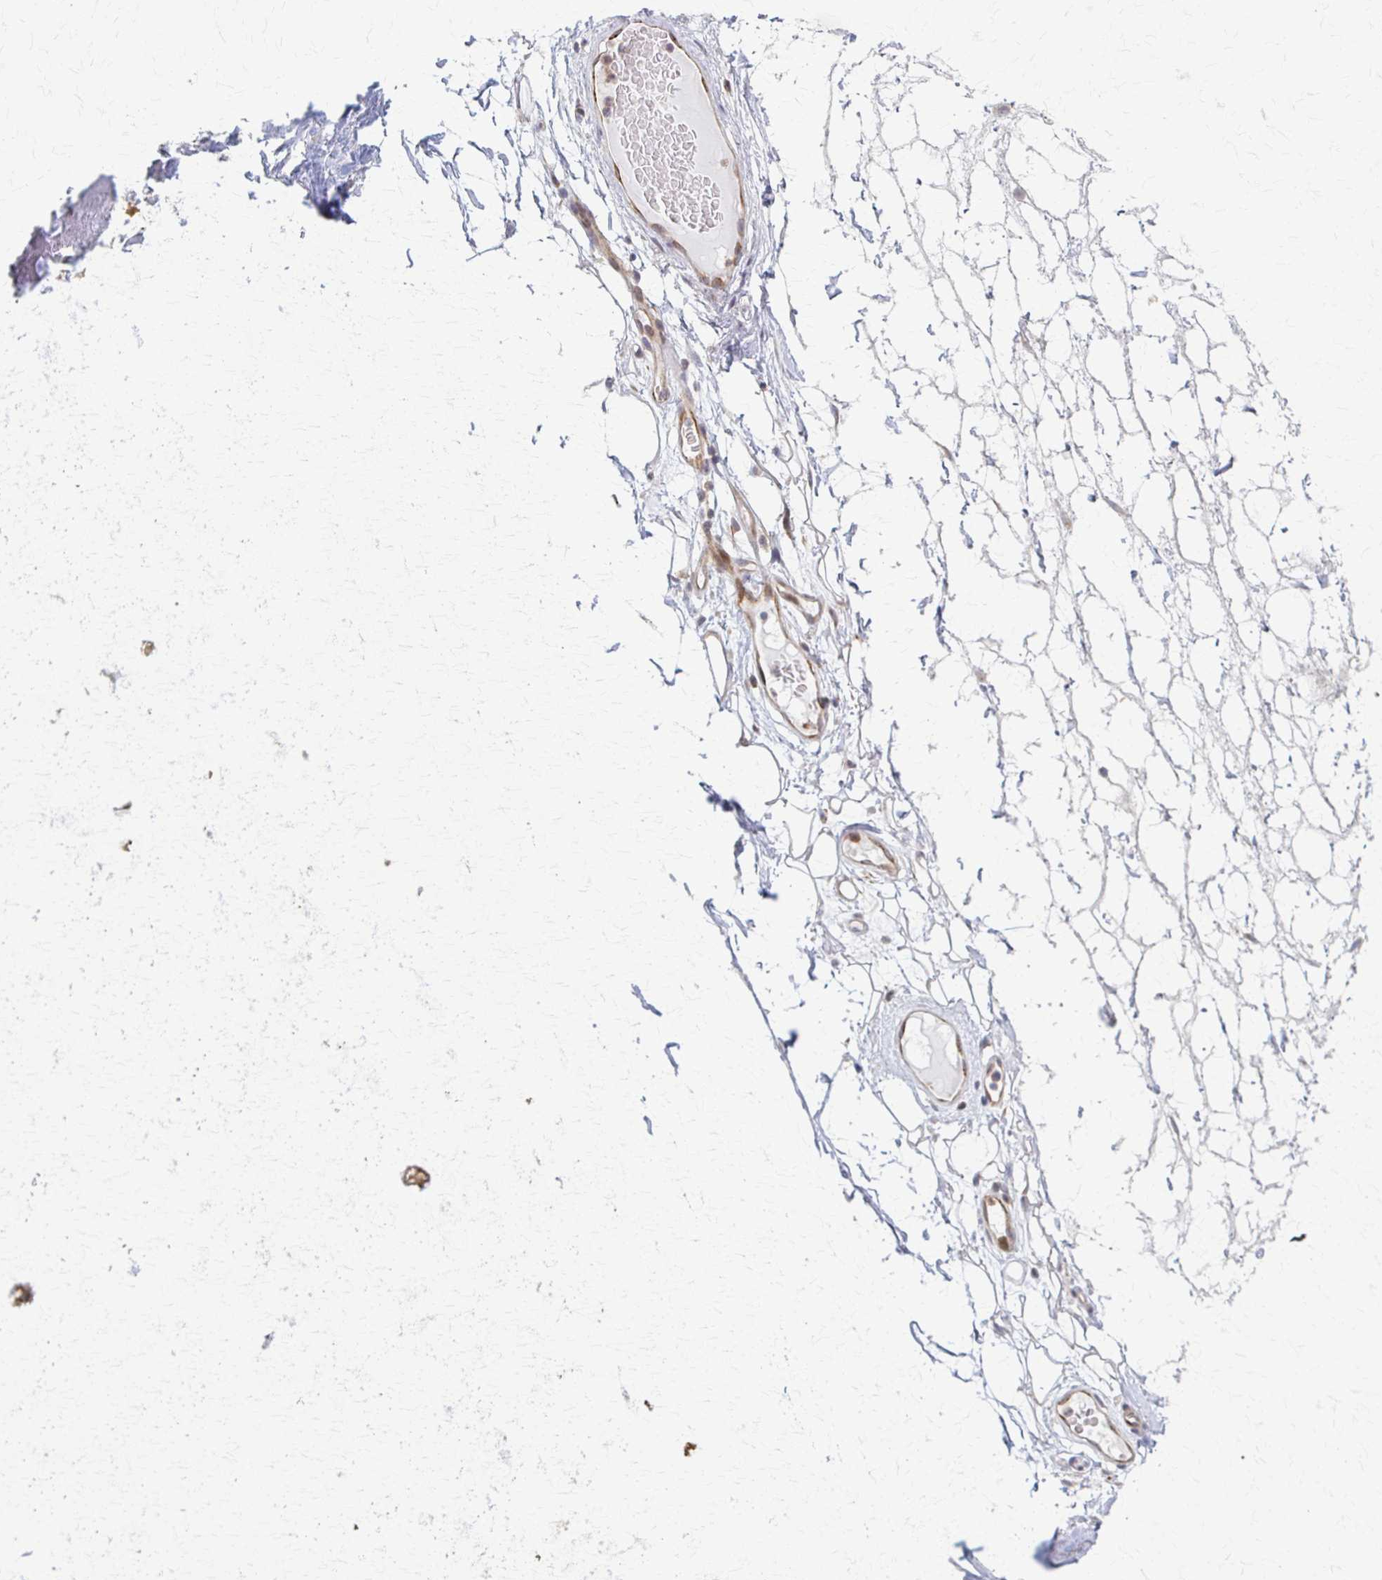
{"staining": {"intensity": "negative", "quantity": "none", "location": "none"}, "tissue": "adipose tissue", "cell_type": "Adipocytes", "image_type": "normal", "snomed": [{"axis": "morphology", "description": "Normal tissue, NOS"}, {"axis": "topography", "description": "Lymph node"}, {"axis": "topography", "description": "Cartilage tissue"}, {"axis": "topography", "description": "Nasopharynx"}], "caption": "DAB immunohistochemical staining of unremarkable human adipose tissue displays no significant positivity in adipocytes.", "gene": "ARHGAP35", "patient": {"sex": "male", "age": 63}}